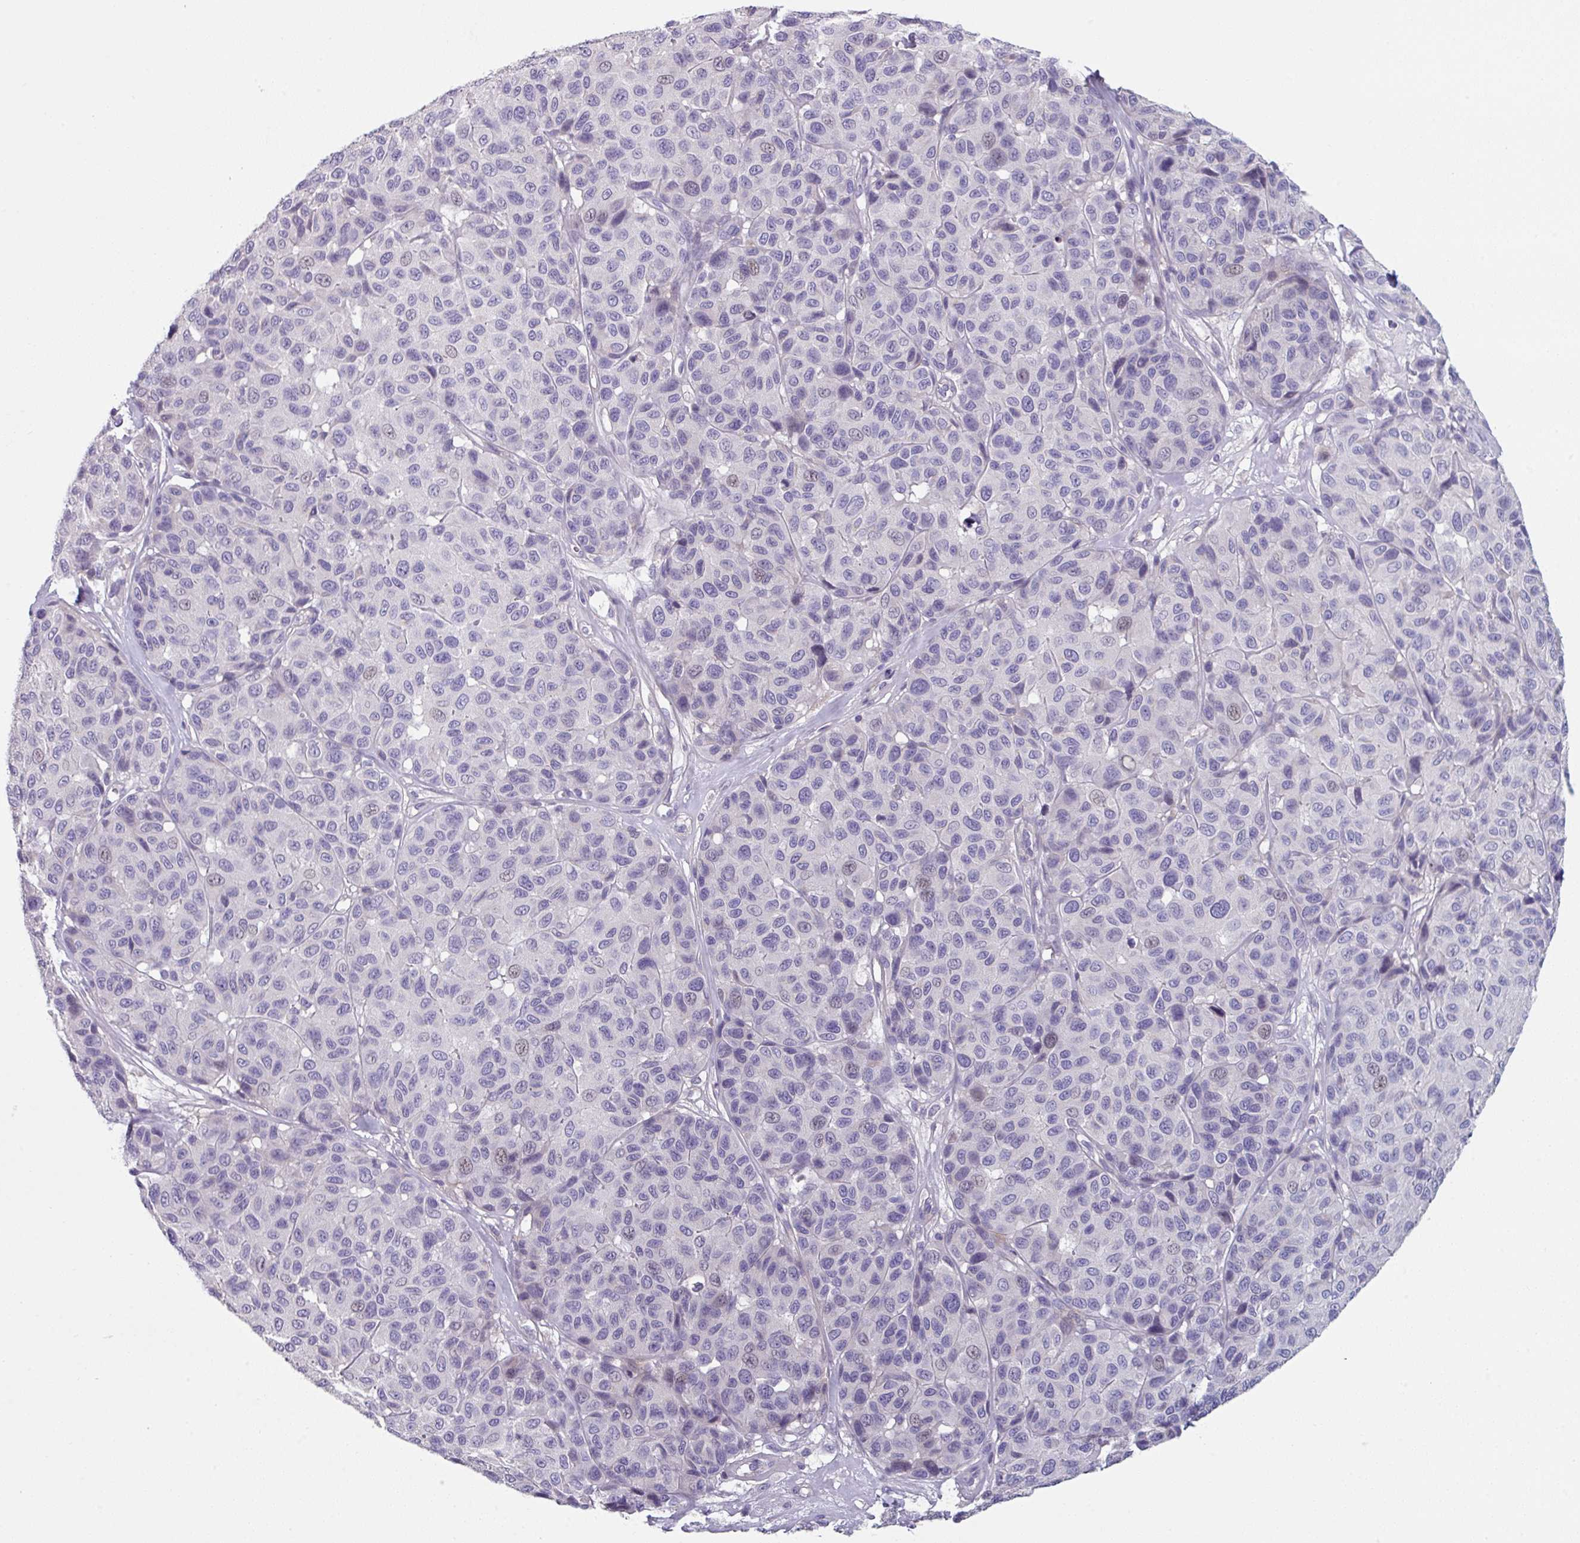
{"staining": {"intensity": "negative", "quantity": "none", "location": "none"}, "tissue": "melanoma", "cell_type": "Tumor cells", "image_type": "cancer", "snomed": [{"axis": "morphology", "description": "Malignant melanoma, NOS"}, {"axis": "topography", "description": "Skin"}], "caption": "High power microscopy photomicrograph of an IHC image of melanoma, revealing no significant positivity in tumor cells. The staining was performed using DAB (3,3'-diaminobenzidine) to visualize the protein expression in brown, while the nuclei were stained in blue with hematoxylin (Magnification: 20x).", "gene": "TMEM132A", "patient": {"sex": "female", "age": 66}}